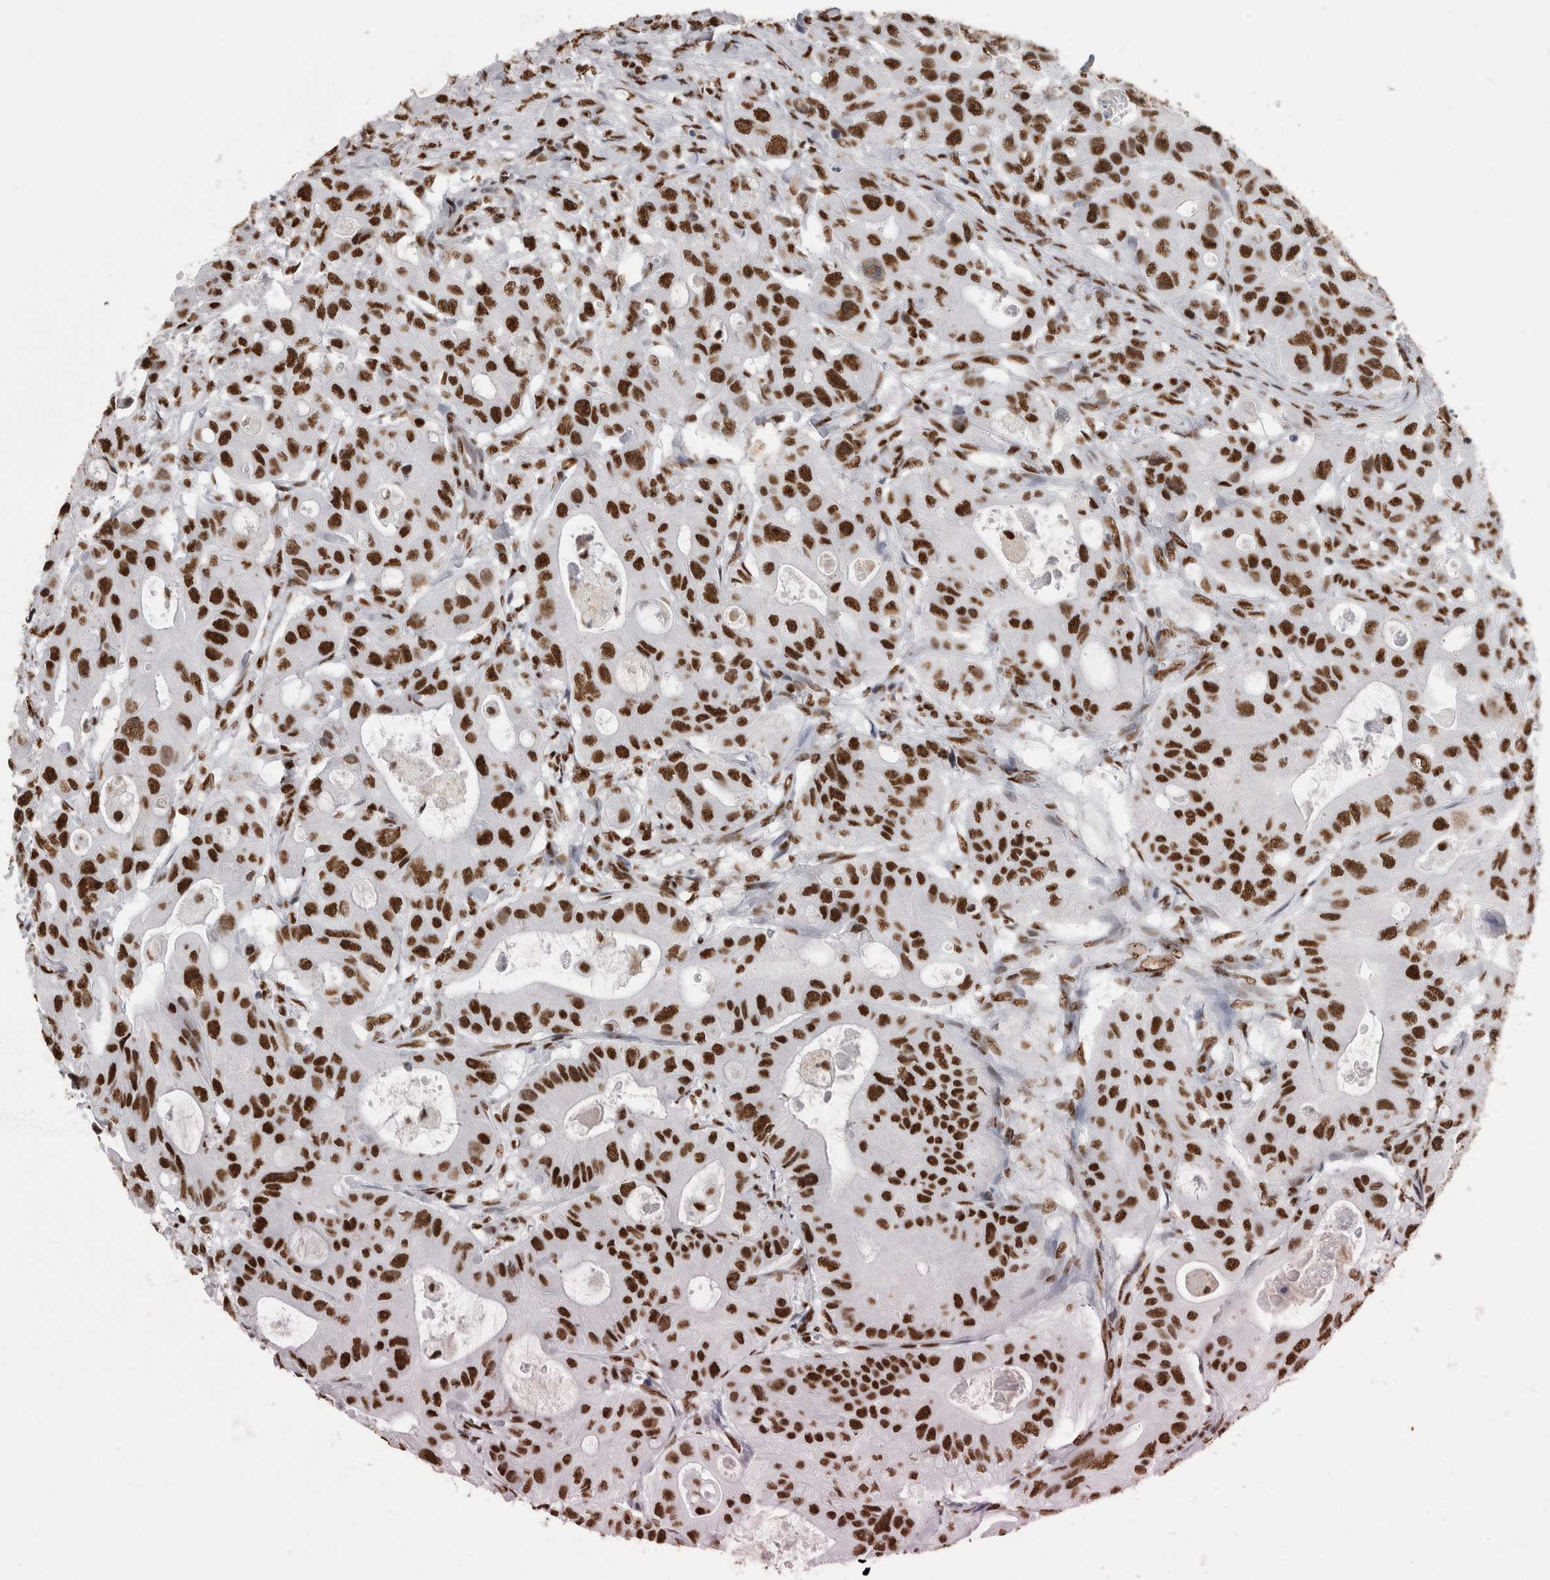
{"staining": {"intensity": "strong", "quantity": ">75%", "location": "nuclear"}, "tissue": "colorectal cancer", "cell_type": "Tumor cells", "image_type": "cancer", "snomed": [{"axis": "morphology", "description": "Adenocarcinoma, NOS"}, {"axis": "topography", "description": "Colon"}], "caption": "A brown stain highlights strong nuclear staining of a protein in colorectal cancer tumor cells. Immunohistochemistry (ihc) stains the protein in brown and the nuclei are stained blue.", "gene": "ALPK3", "patient": {"sex": "female", "age": 46}}